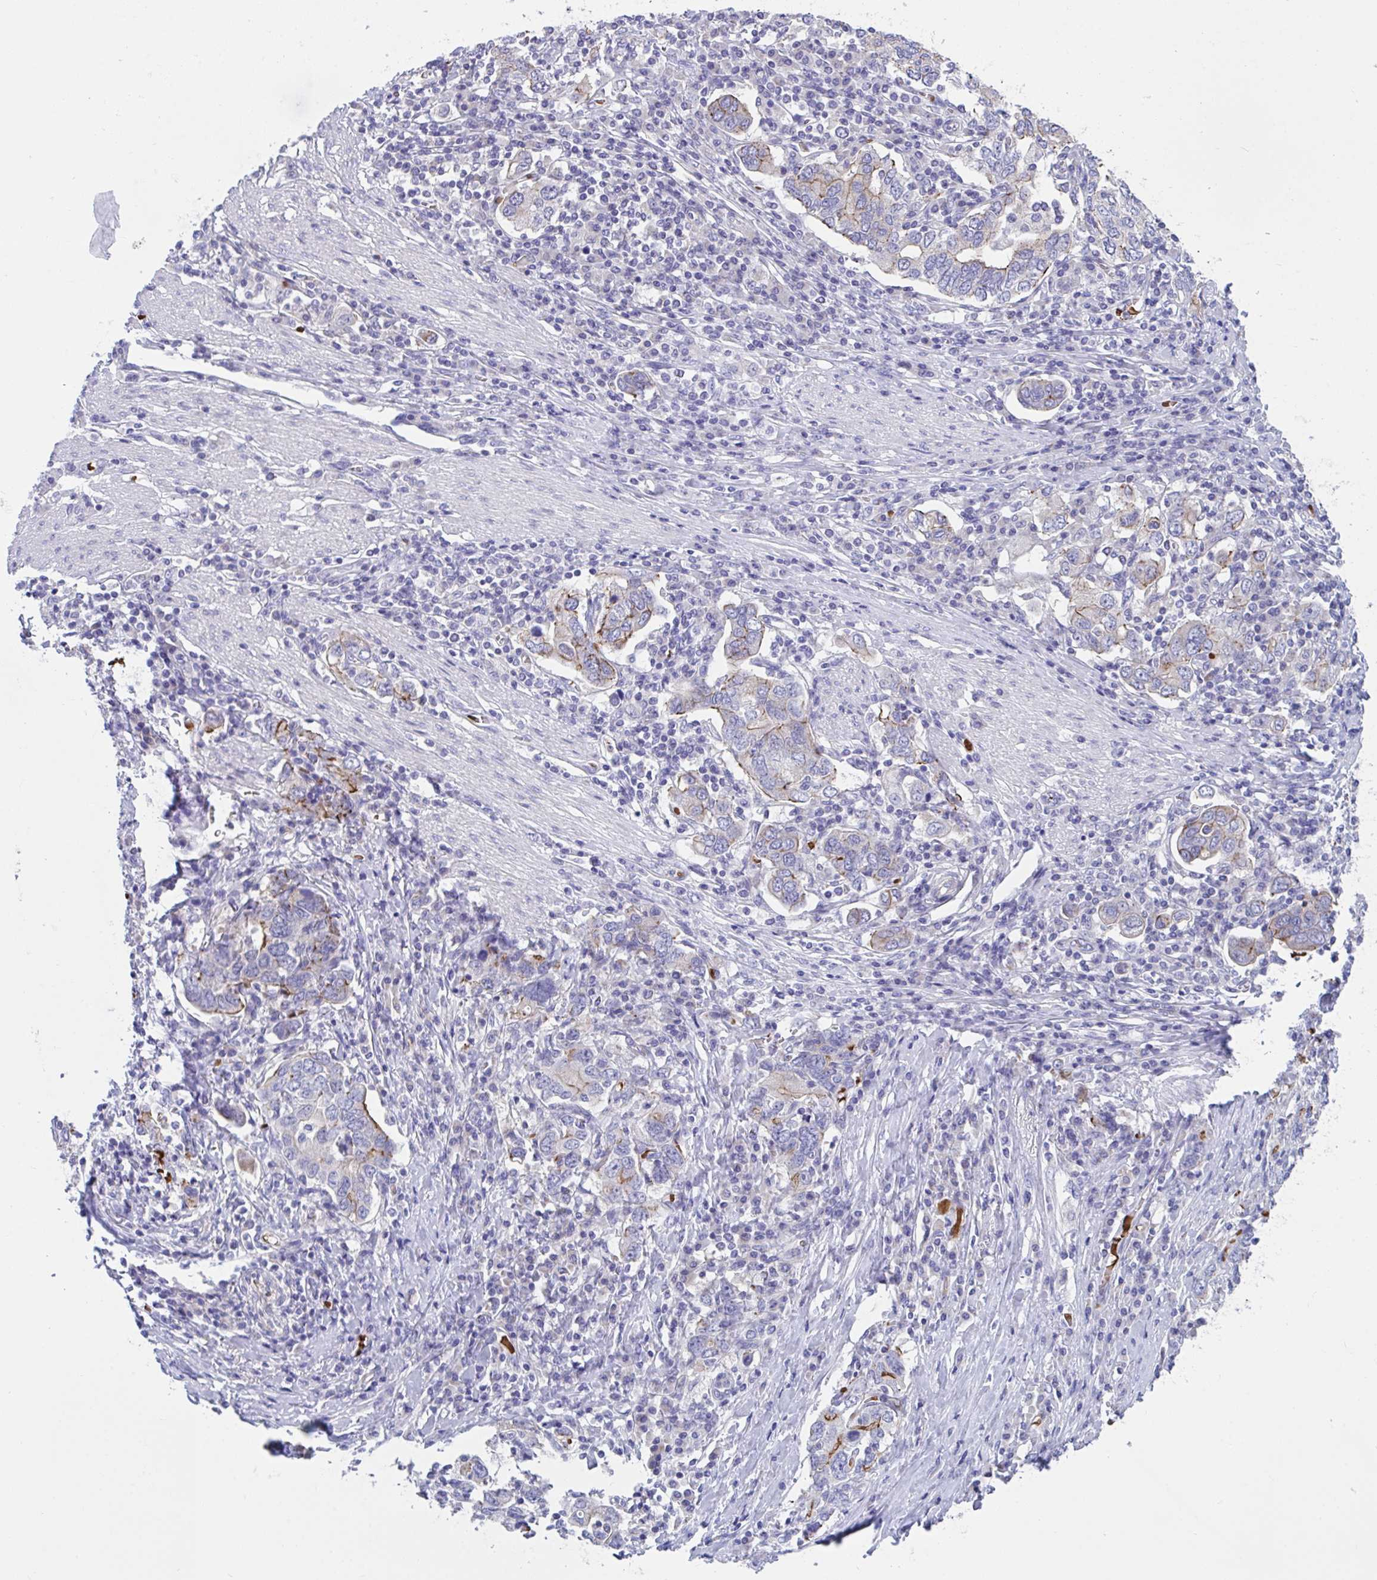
{"staining": {"intensity": "moderate", "quantity": "<25%", "location": "cytoplasmic/membranous"}, "tissue": "stomach cancer", "cell_type": "Tumor cells", "image_type": "cancer", "snomed": [{"axis": "morphology", "description": "Adenocarcinoma, NOS"}, {"axis": "topography", "description": "Stomach, upper"}, {"axis": "topography", "description": "Stomach"}], "caption": "Immunohistochemical staining of stomach adenocarcinoma displays moderate cytoplasmic/membranous protein staining in approximately <25% of tumor cells.", "gene": "TTC30B", "patient": {"sex": "male", "age": 62}}